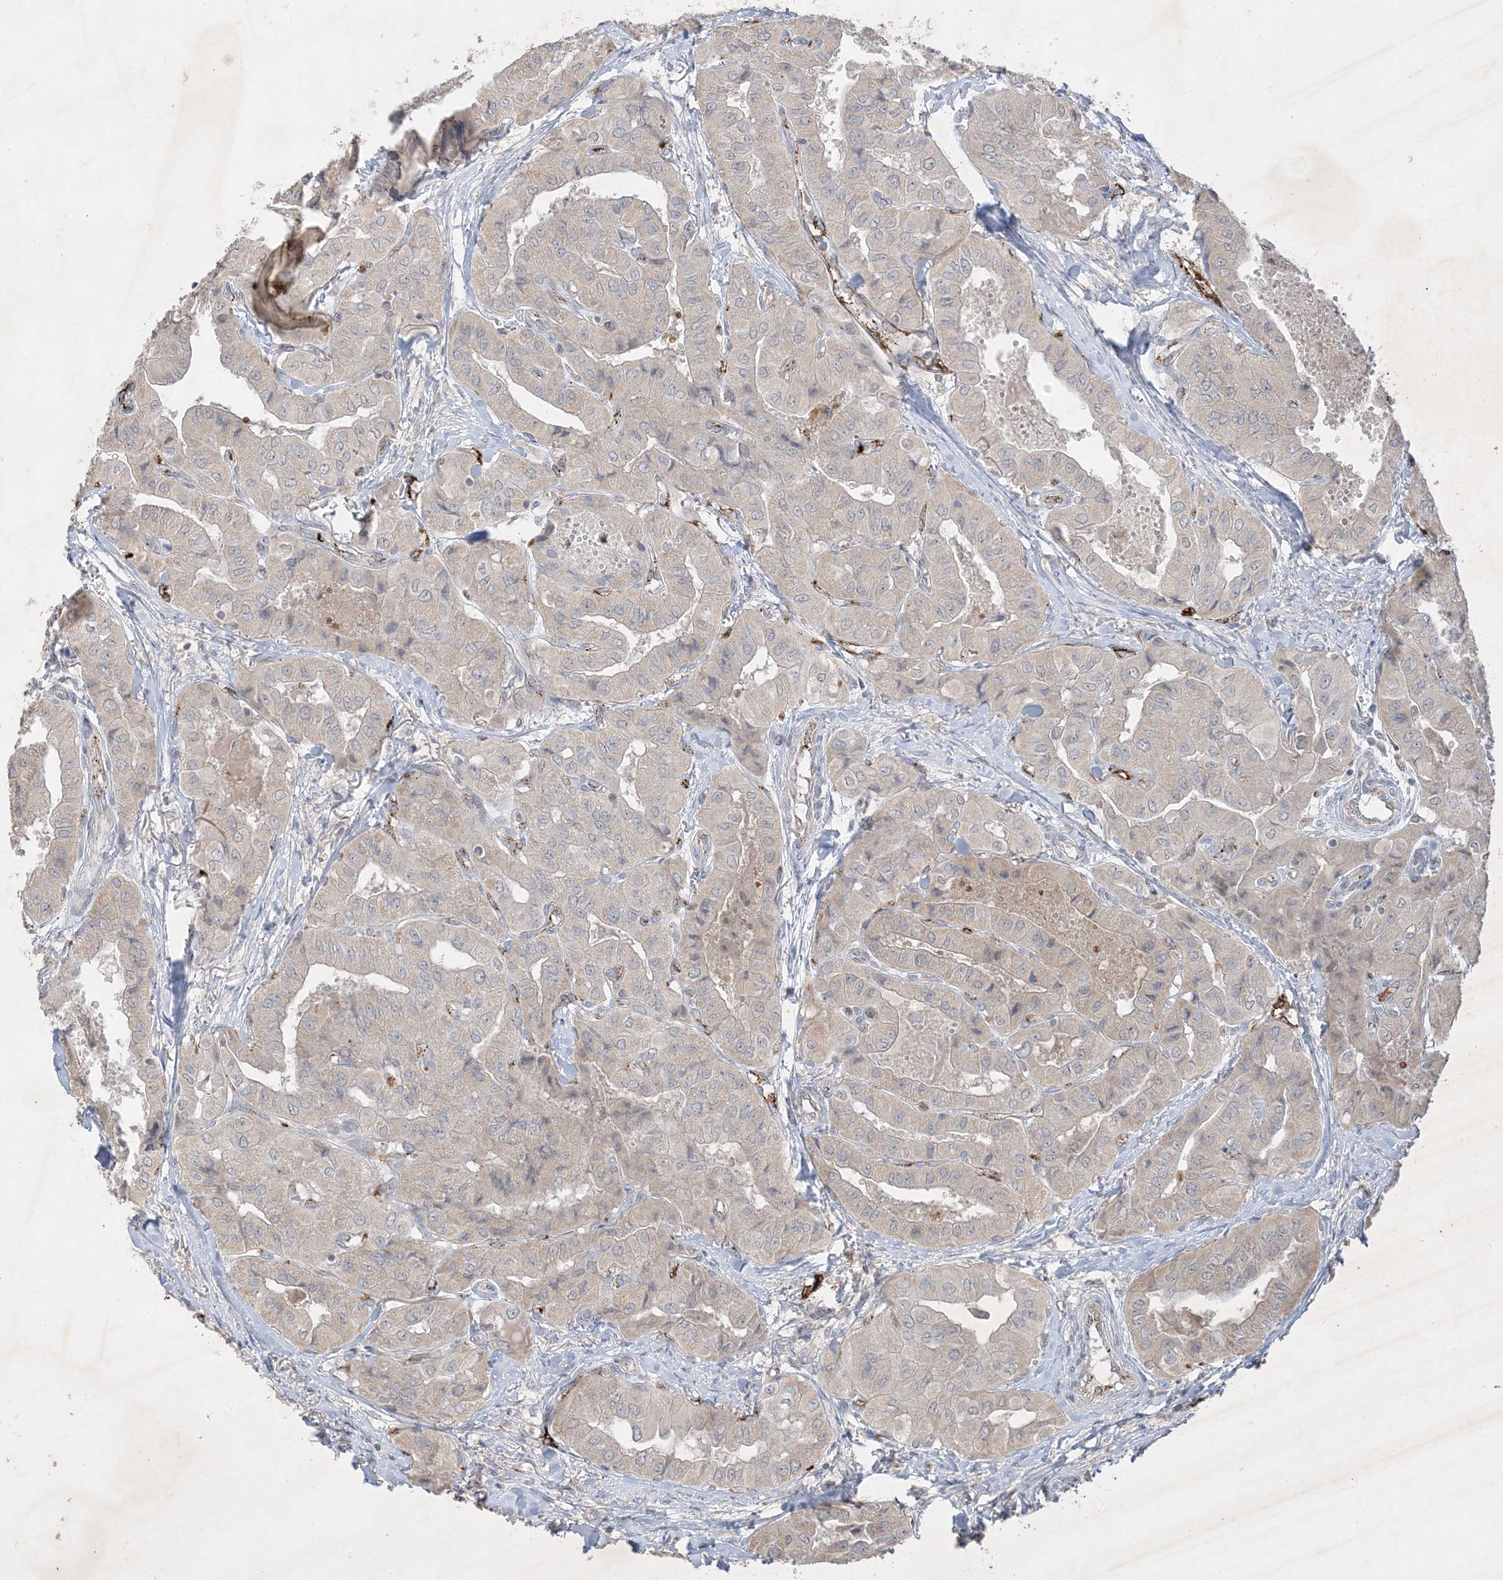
{"staining": {"intensity": "negative", "quantity": "none", "location": "none"}, "tissue": "thyroid cancer", "cell_type": "Tumor cells", "image_type": "cancer", "snomed": [{"axis": "morphology", "description": "Papillary adenocarcinoma, NOS"}, {"axis": "topography", "description": "Thyroid gland"}], "caption": "Immunohistochemistry (IHC) of human thyroid papillary adenocarcinoma reveals no staining in tumor cells.", "gene": "PRSS36", "patient": {"sex": "female", "age": 59}}